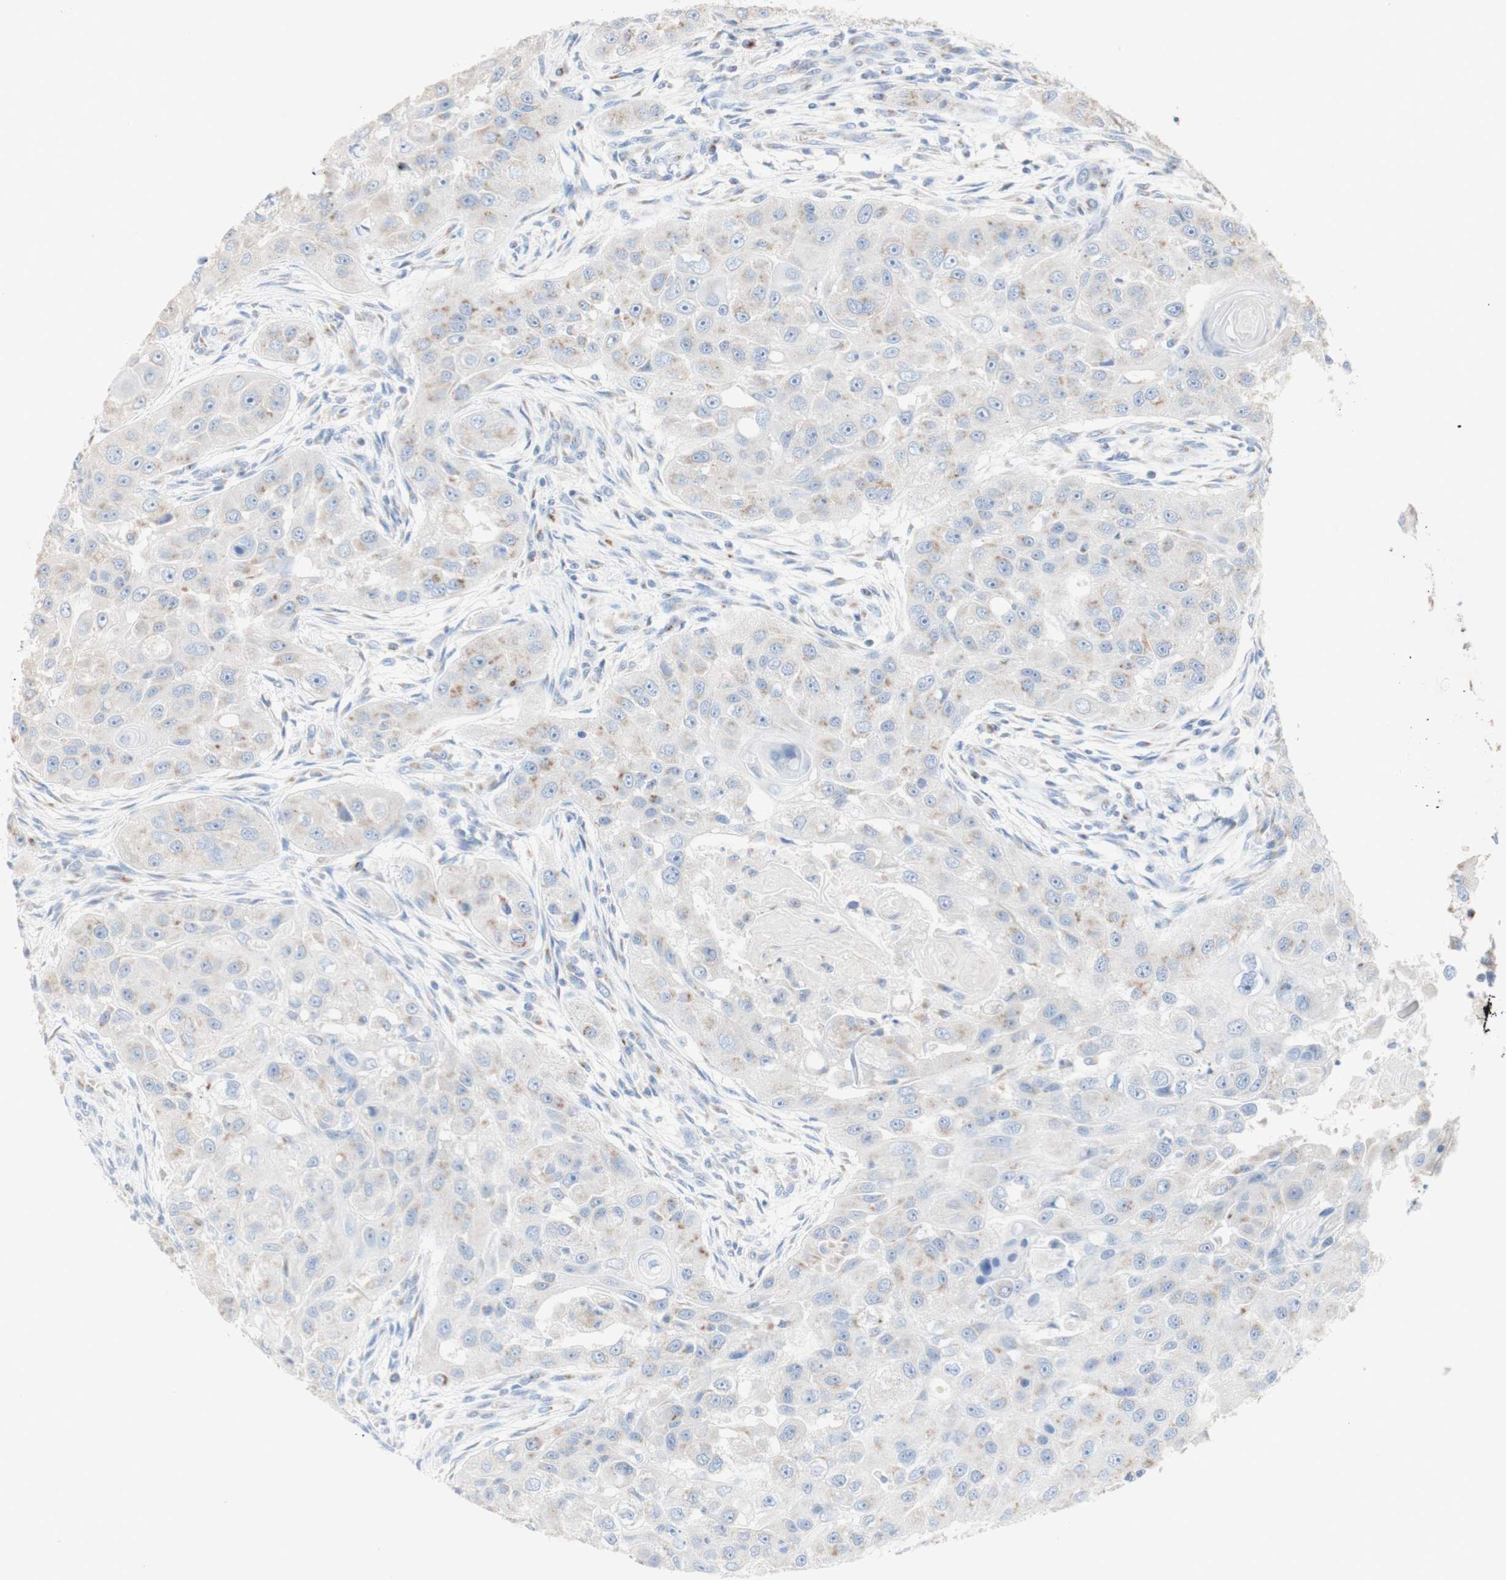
{"staining": {"intensity": "moderate", "quantity": "25%-75%", "location": "cytoplasmic/membranous"}, "tissue": "head and neck cancer", "cell_type": "Tumor cells", "image_type": "cancer", "snomed": [{"axis": "morphology", "description": "Normal tissue, NOS"}, {"axis": "morphology", "description": "Squamous cell carcinoma, NOS"}, {"axis": "topography", "description": "Skeletal muscle"}, {"axis": "topography", "description": "Head-Neck"}], "caption": "Protein staining of head and neck cancer (squamous cell carcinoma) tissue reveals moderate cytoplasmic/membranous expression in approximately 25%-75% of tumor cells.", "gene": "MANEA", "patient": {"sex": "male", "age": 51}}